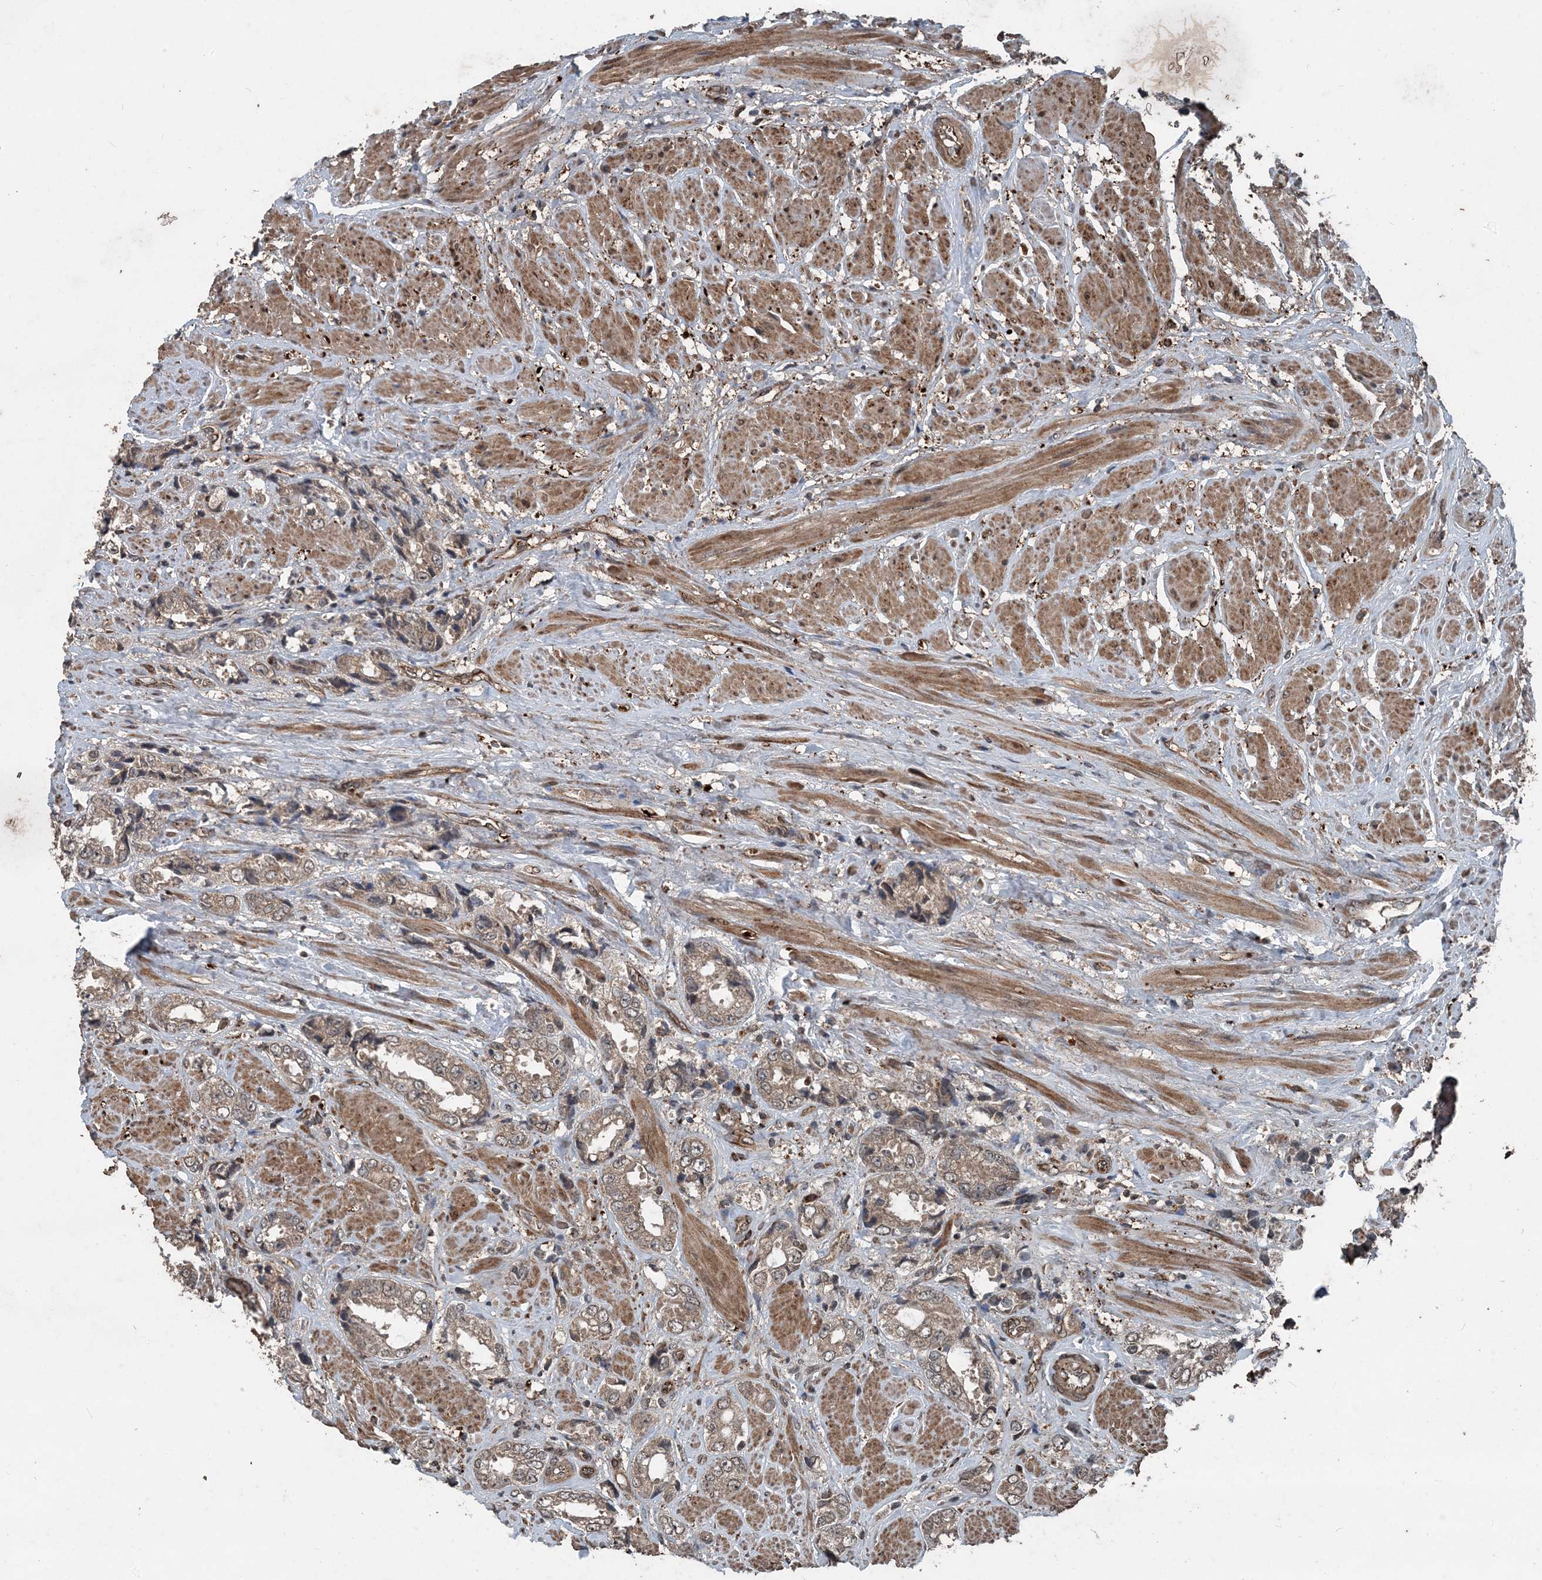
{"staining": {"intensity": "weak", "quantity": ">75%", "location": "cytoplasmic/membranous"}, "tissue": "prostate cancer", "cell_type": "Tumor cells", "image_type": "cancer", "snomed": [{"axis": "morphology", "description": "Adenocarcinoma, High grade"}, {"axis": "topography", "description": "Prostate"}], "caption": "Immunohistochemical staining of human prostate cancer (high-grade adenocarcinoma) shows weak cytoplasmic/membranous protein staining in approximately >75% of tumor cells. Immunohistochemistry (ihc) stains the protein of interest in brown and the nuclei are stained blue.", "gene": "CFL1", "patient": {"sex": "male", "age": 61}}